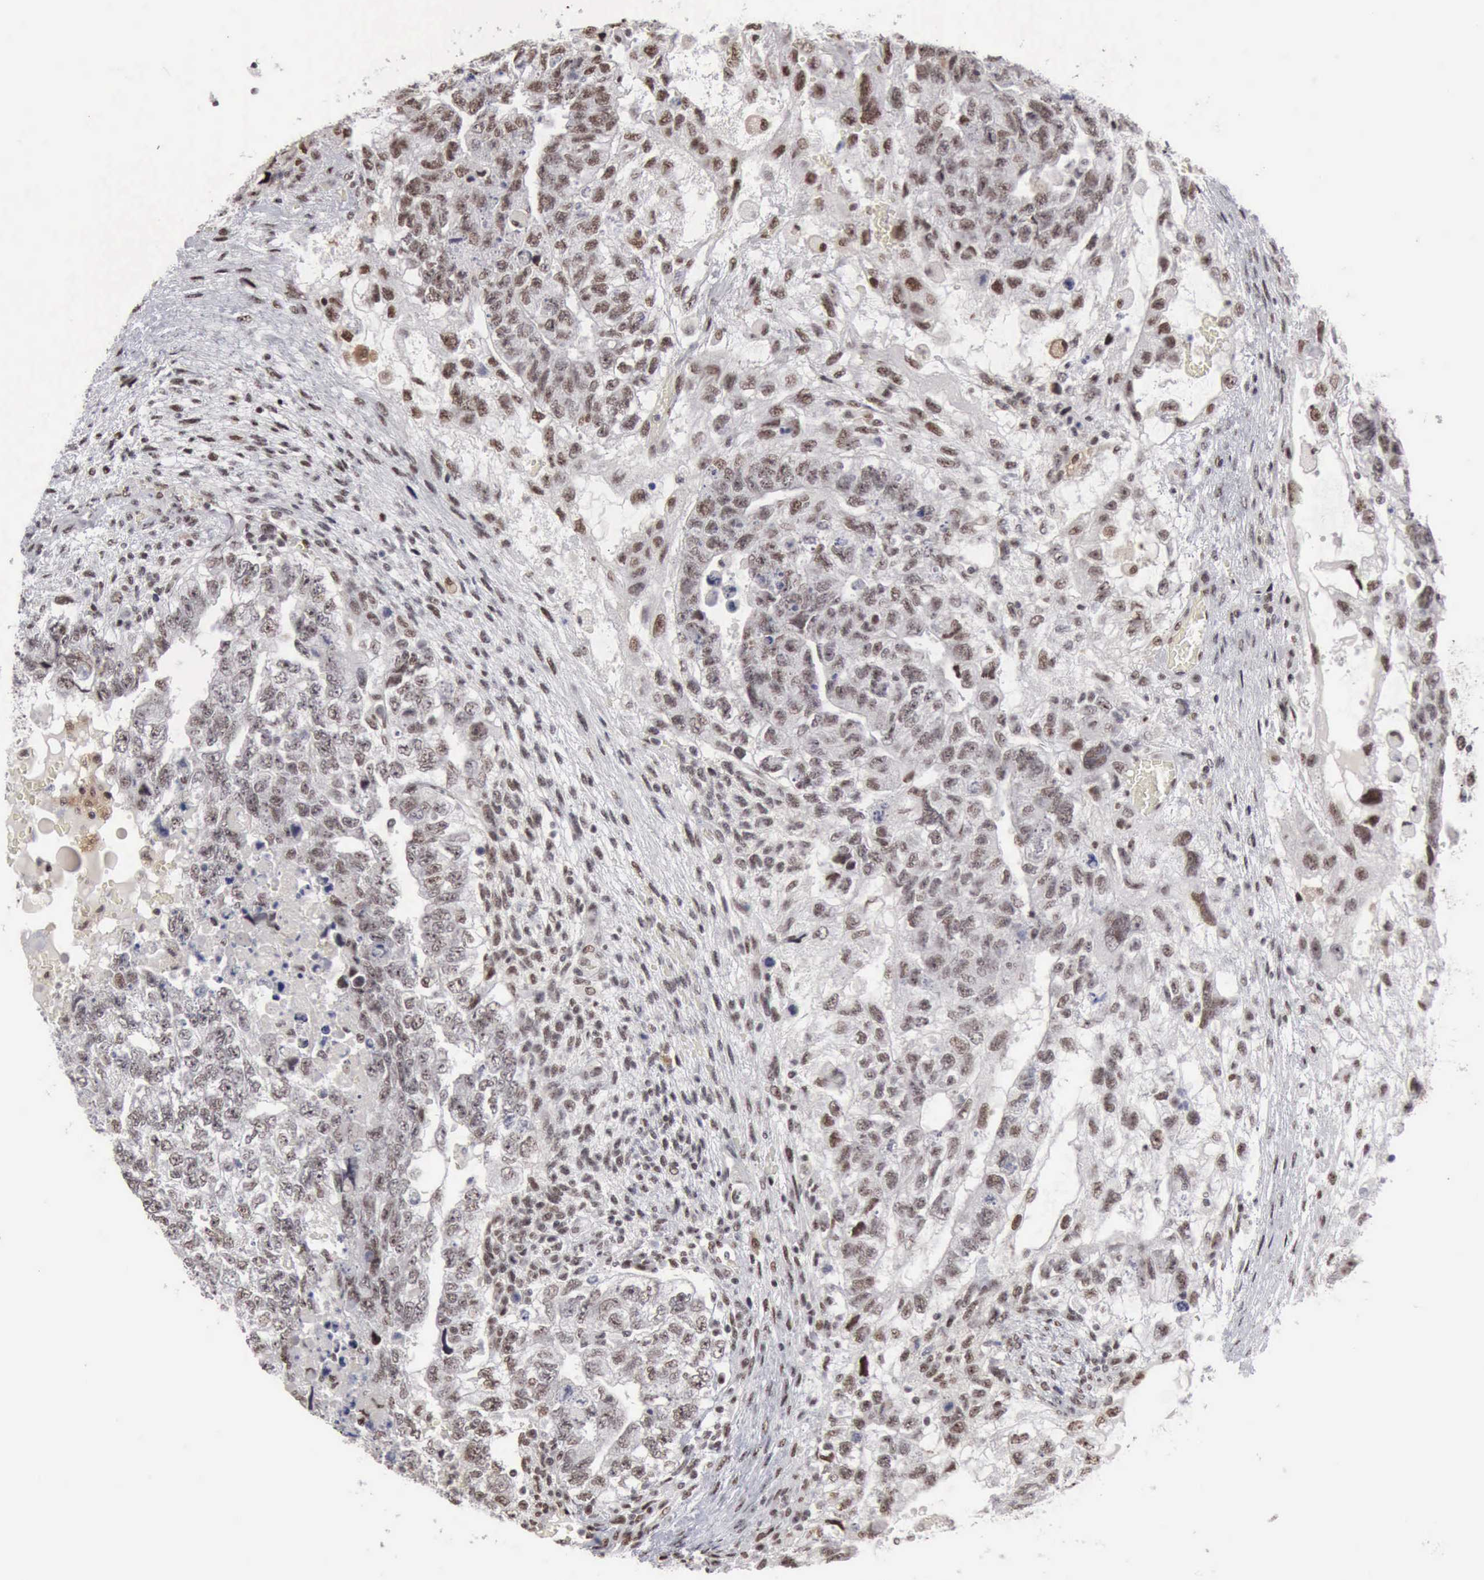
{"staining": {"intensity": "strong", "quantity": "25%-75%", "location": "nuclear"}, "tissue": "testis cancer", "cell_type": "Tumor cells", "image_type": "cancer", "snomed": [{"axis": "morphology", "description": "Carcinoma, Embryonal, NOS"}, {"axis": "topography", "description": "Testis"}], "caption": "Human testis cancer (embryonal carcinoma) stained for a protein (brown) displays strong nuclear positive expression in approximately 25%-75% of tumor cells.", "gene": "KIAA0586", "patient": {"sex": "male", "age": 36}}